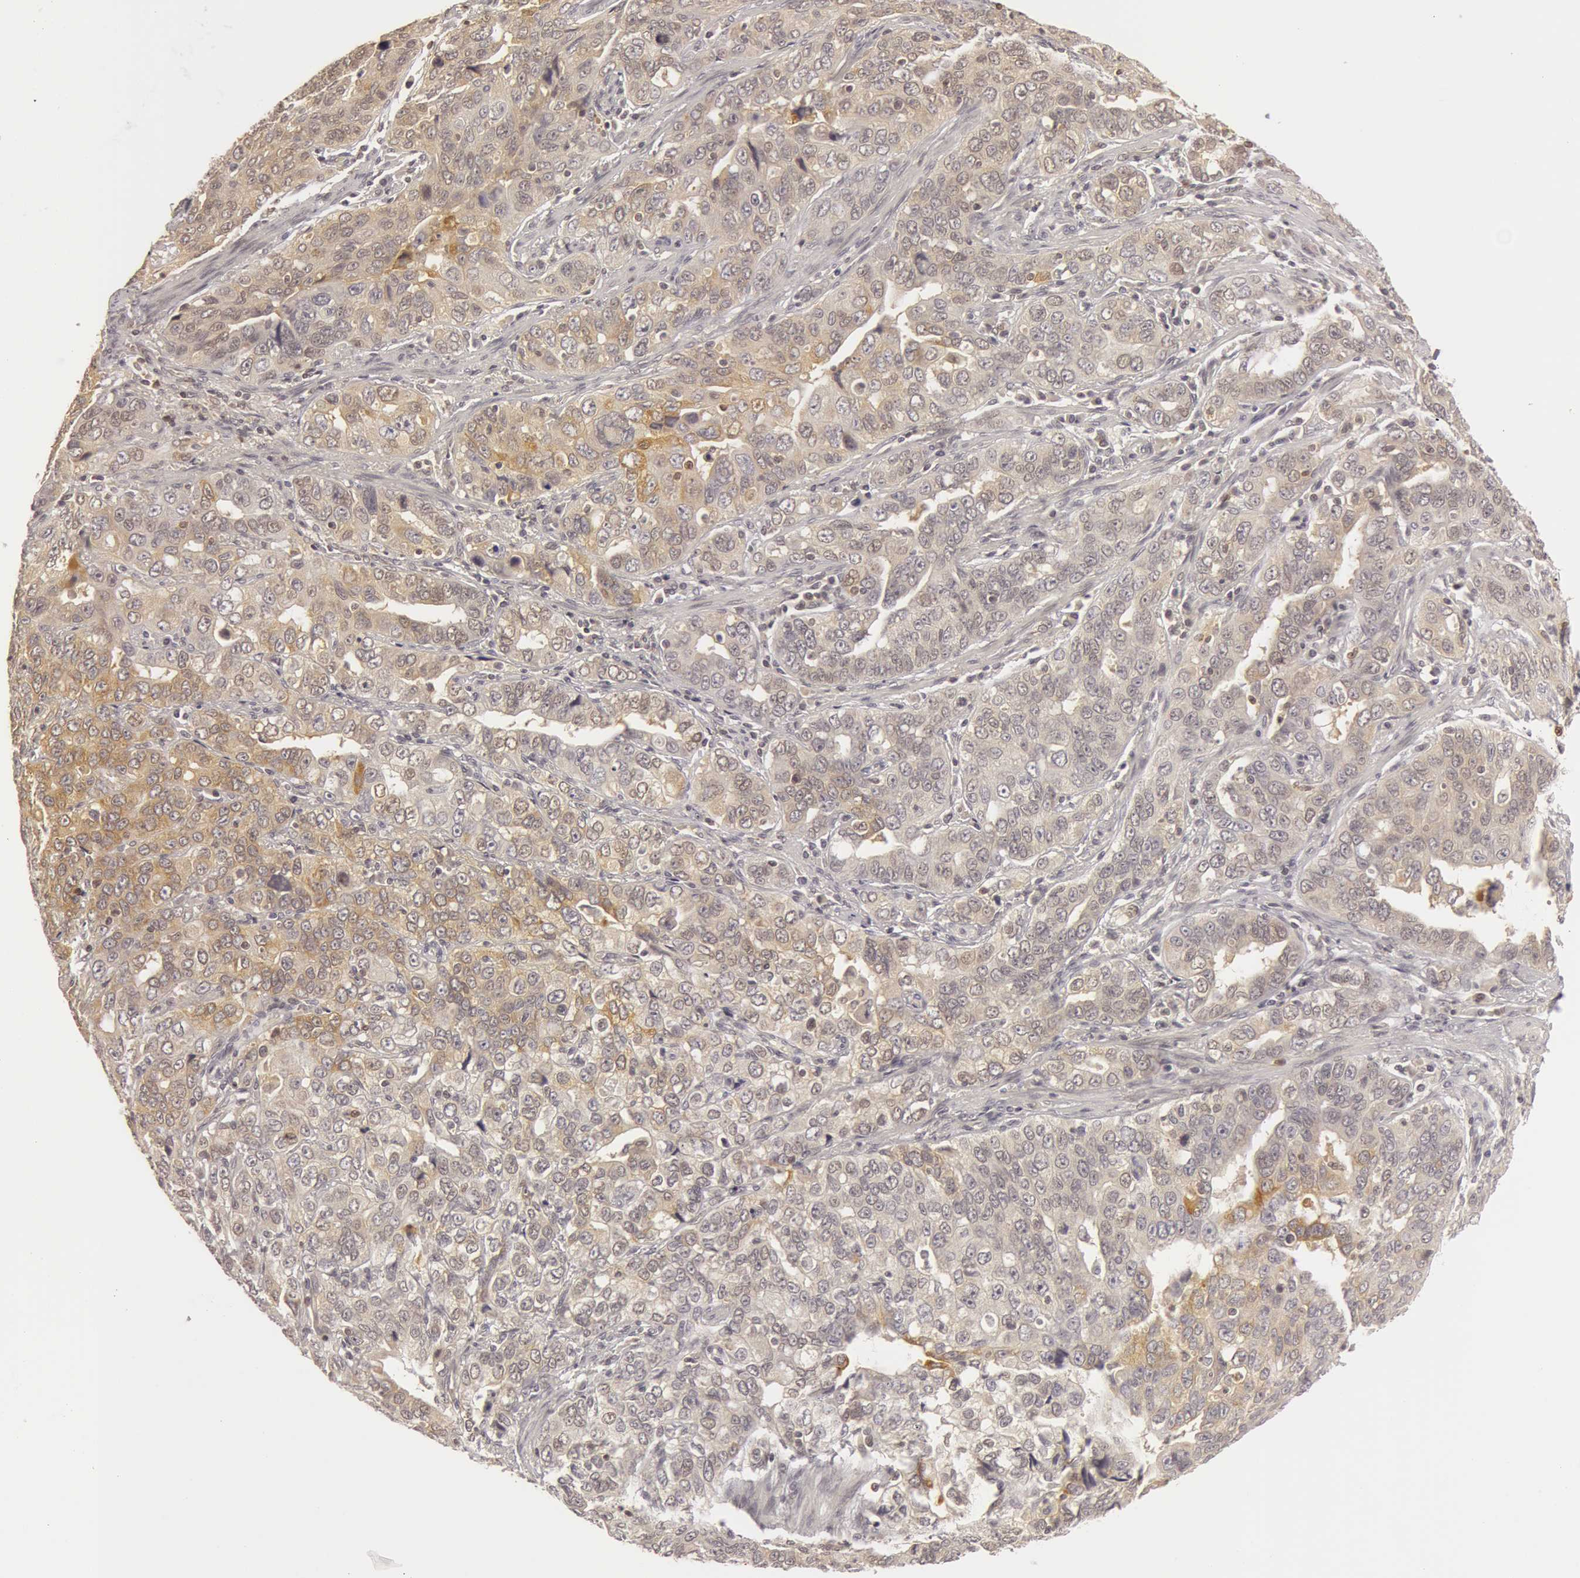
{"staining": {"intensity": "negative", "quantity": "none", "location": "none"}, "tissue": "stomach cancer", "cell_type": "Tumor cells", "image_type": "cancer", "snomed": [{"axis": "morphology", "description": "Adenocarcinoma, NOS"}, {"axis": "topography", "description": "Stomach, upper"}], "caption": "A high-resolution image shows immunohistochemistry staining of adenocarcinoma (stomach), which exhibits no significant expression in tumor cells. (Brightfield microscopy of DAB (3,3'-diaminobenzidine) IHC at high magnification).", "gene": "OASL", "patient": {"sex": "male", "age": 76}}